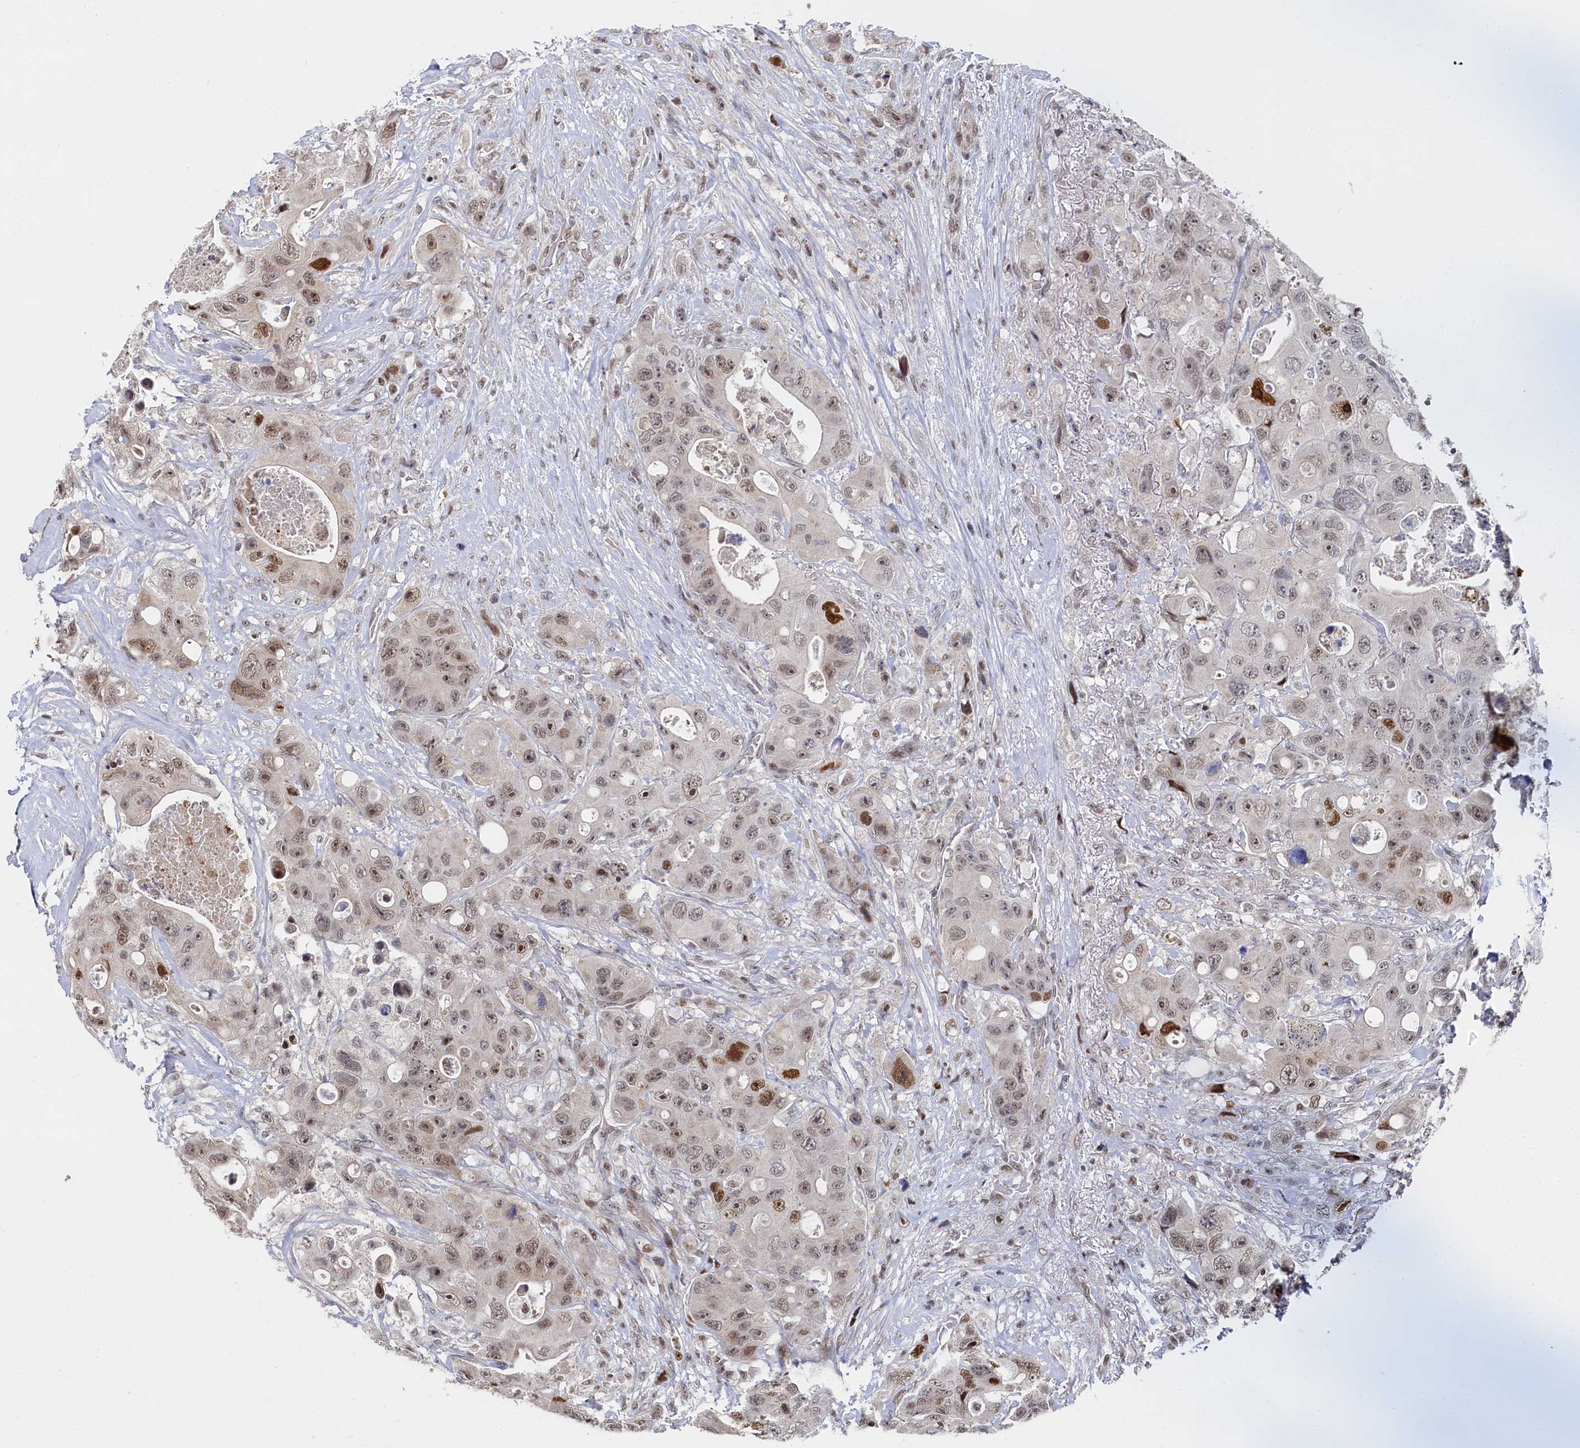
{"staining": {"intensity": "moderate", "quantity": "25%-75%", "location": "nuclear"}, "tissue": "colorectal cancer", "cell_type": "Tumor cells", "image_type": "cancer", "snomed": [{"axis": "morphology", "description": "Adenocarcinoma, NOS"}, {"axis": "topography", "description": "Colon"}], "caption": "IHC micrograph of human colorectal adenocarcinoma stained for a protein (brown), which exhibits medium levels of moderate nuclear expression in about 25%-75% of tumor cells.", "gene": "BUB3", "patient": {"sex": "female", "age": 46}}